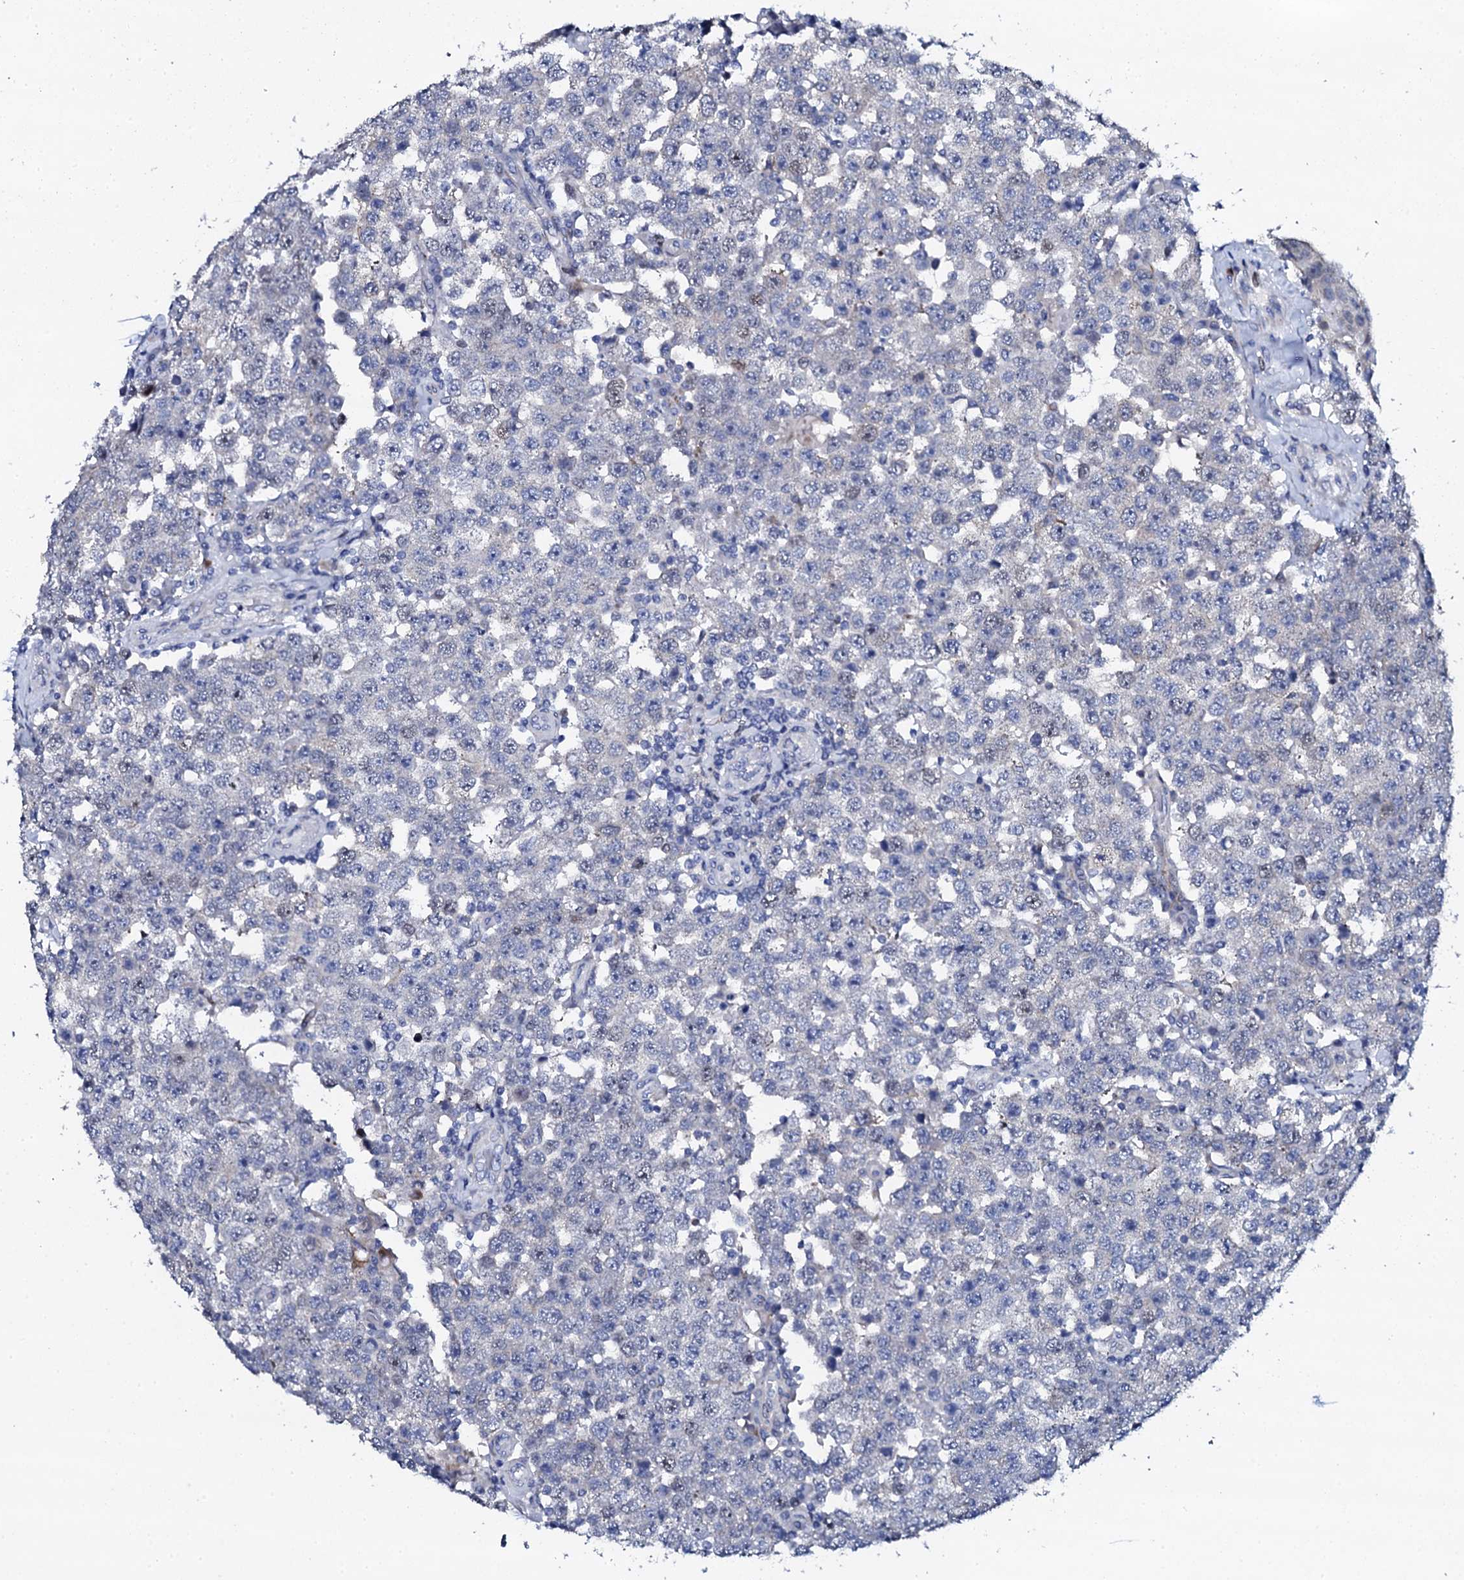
{"staining": {"intensity": "negative", "quantity": "none", "location": "none"}, "tissue": "testis cancer", "cell_type": "Tumor cells", "image_type": "cancer", "snomed": [{"axis": "morphology", "description": "Seminoma, NOS"}, {"axis": "topography", "description": "Testis"}], "caption": "The micrograph displays no staining of tumor cells in testis seminoma.", "gene": "NUDT13", "patient": {"sex": "male", "age": 28}}